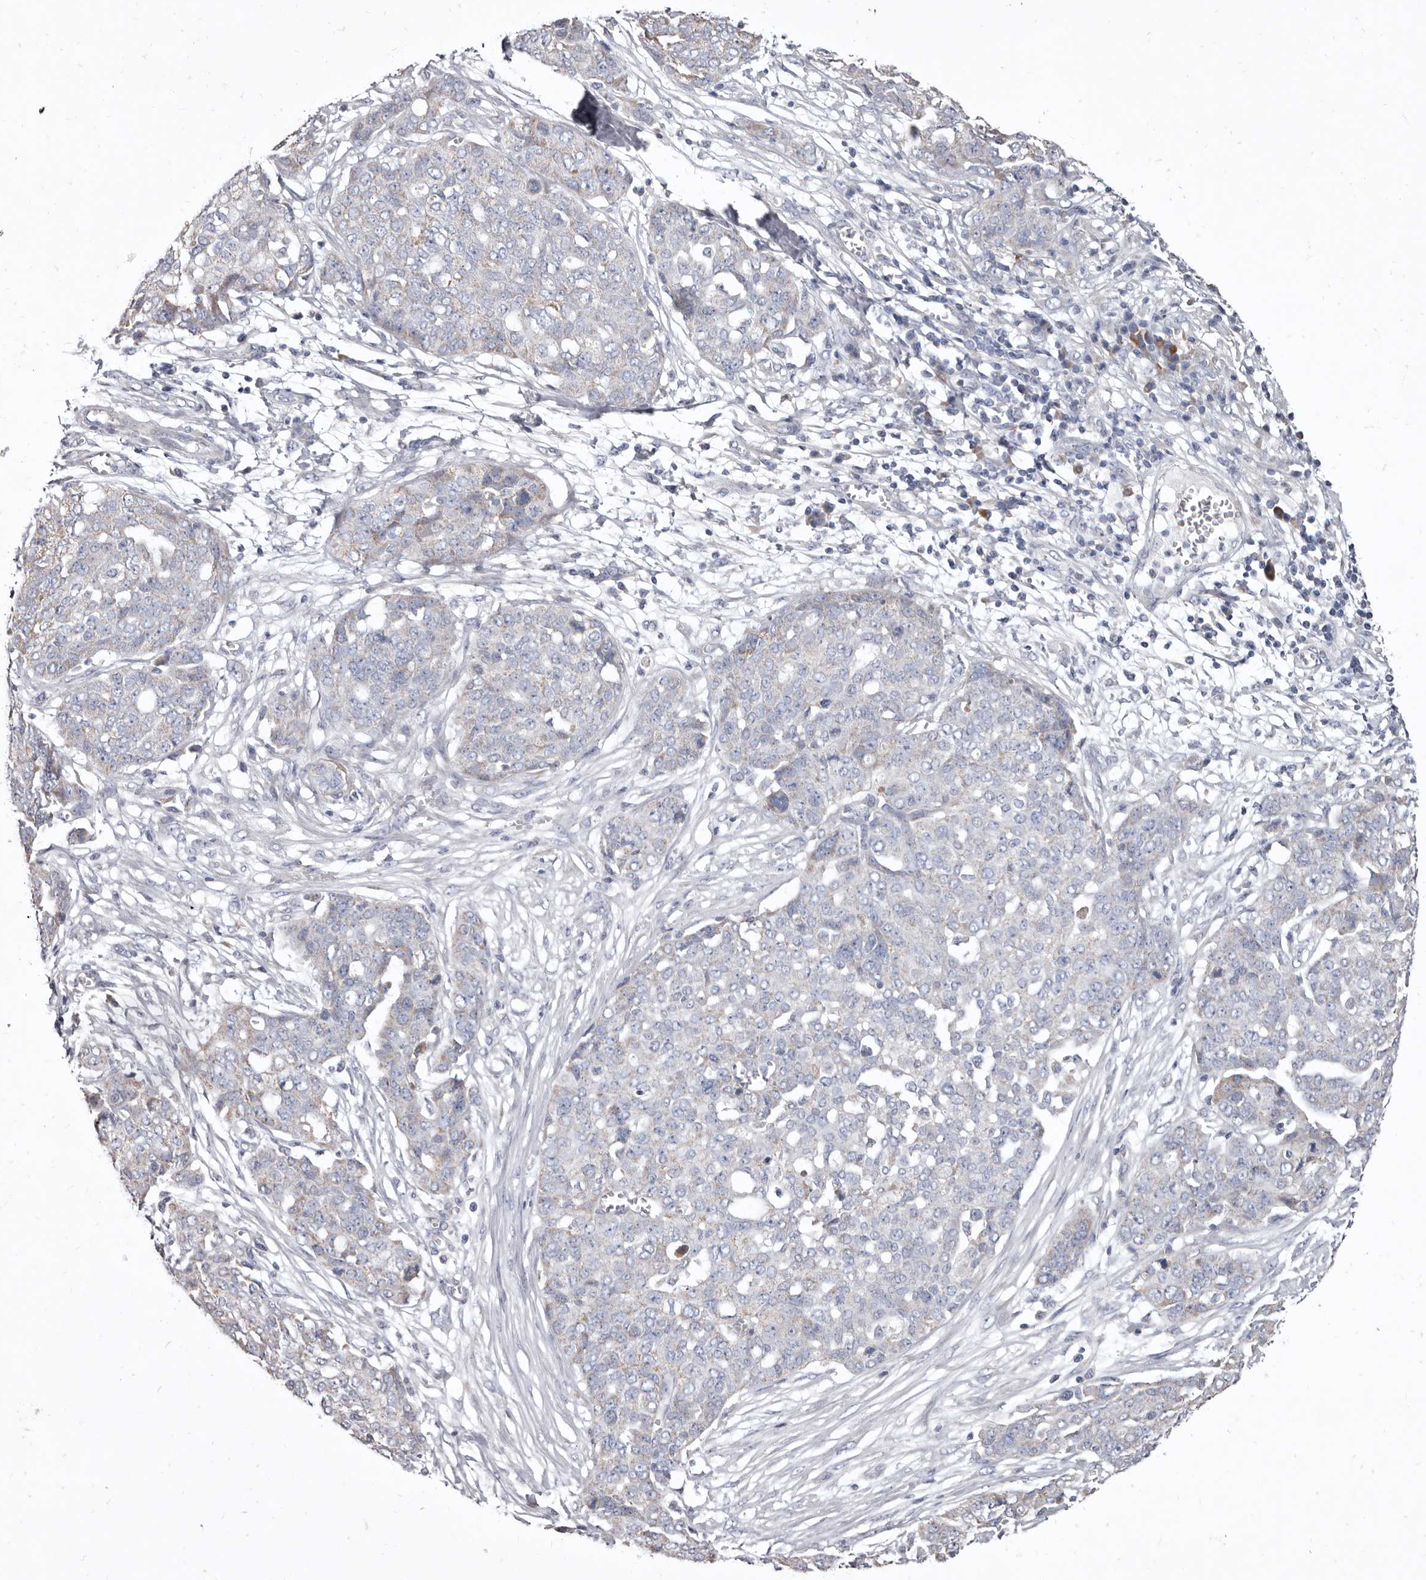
{"staining": {"intensity": "negative", "quantity": "none", "location": "none"}, "tissue": "ovarian cancer", "cell_type": "Tumor cells", "image_type": "cancer", "snomed": [{"axis": "morphology", "description": "Cystadenocarcinoma, serous, NOS"}, {"axis": "topography", "description": "Soft tissue"}, {"axis": "topography", "description": "Ovary"}], "caption": "A micrograph of serous cystadenocarcinoma (ovarian) stained for a protein exhibits no brown staining in tumor cells.", "gene": "CYP2E1", "patient": {"sex": "female", "age": 57}}